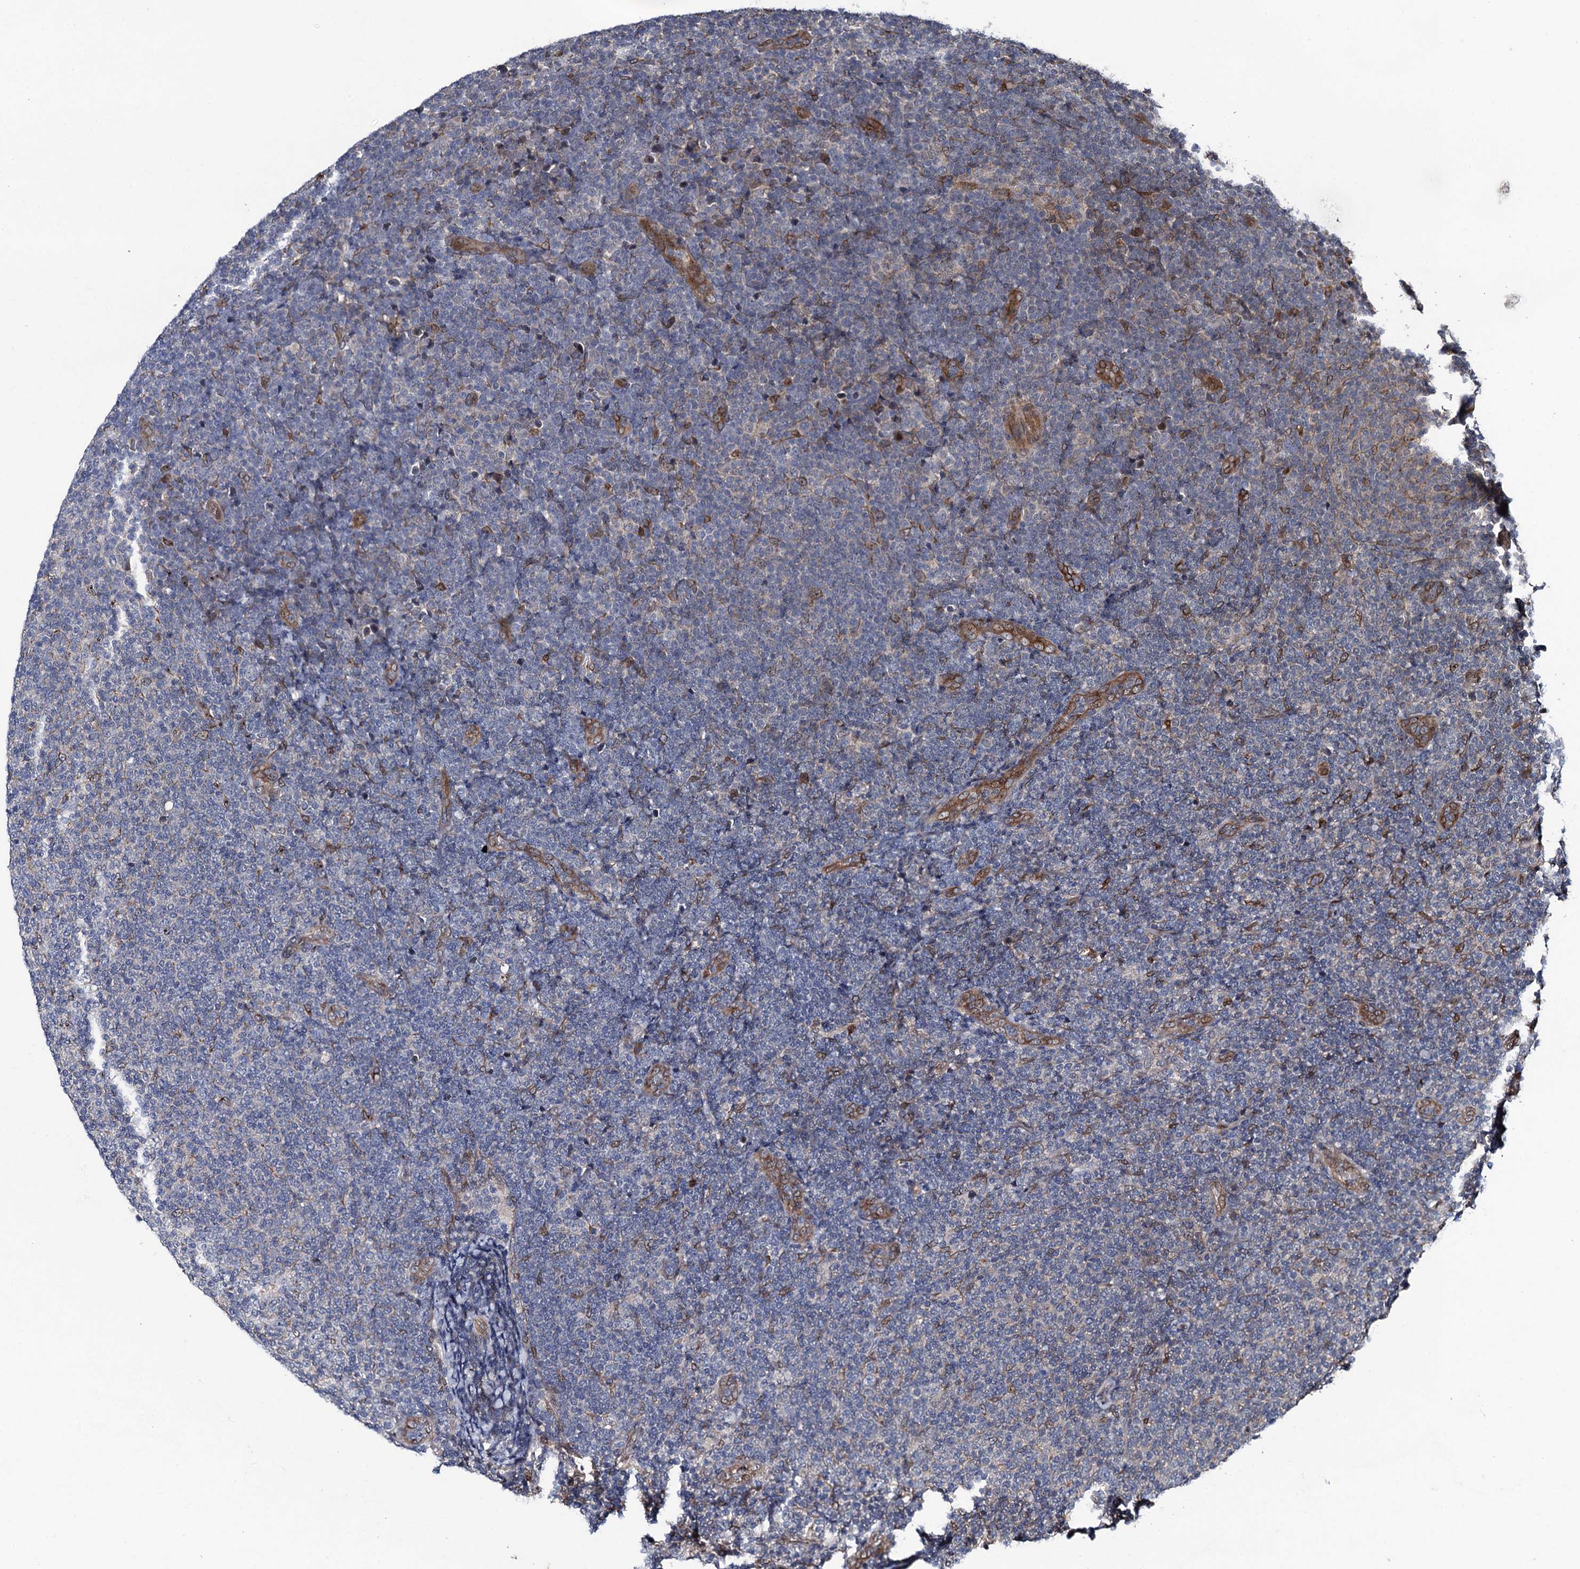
{"staining": {"intensity": "negative", "quantity": "none", "location": "none"}, "tissue": "lymphoma", "cell_type": "Tumor cells", "image_type": "cancer", "snomed": [{"axis": "morphology", "description": "Malignant lymphoma, non-Hodgkin's type, Low grade"}, {"axis": "topography", "description": "Lymph node"}], "caption": "An image of low-grade malignant lymphoma, non-Hodgkin's type stained for a protein displays no brown staining in tumor cells. (Immunohistochemistry, brightfield microscopy, high magnification).", "gene": "EVX2", "patient": {"sex": "male", "age": 66}}